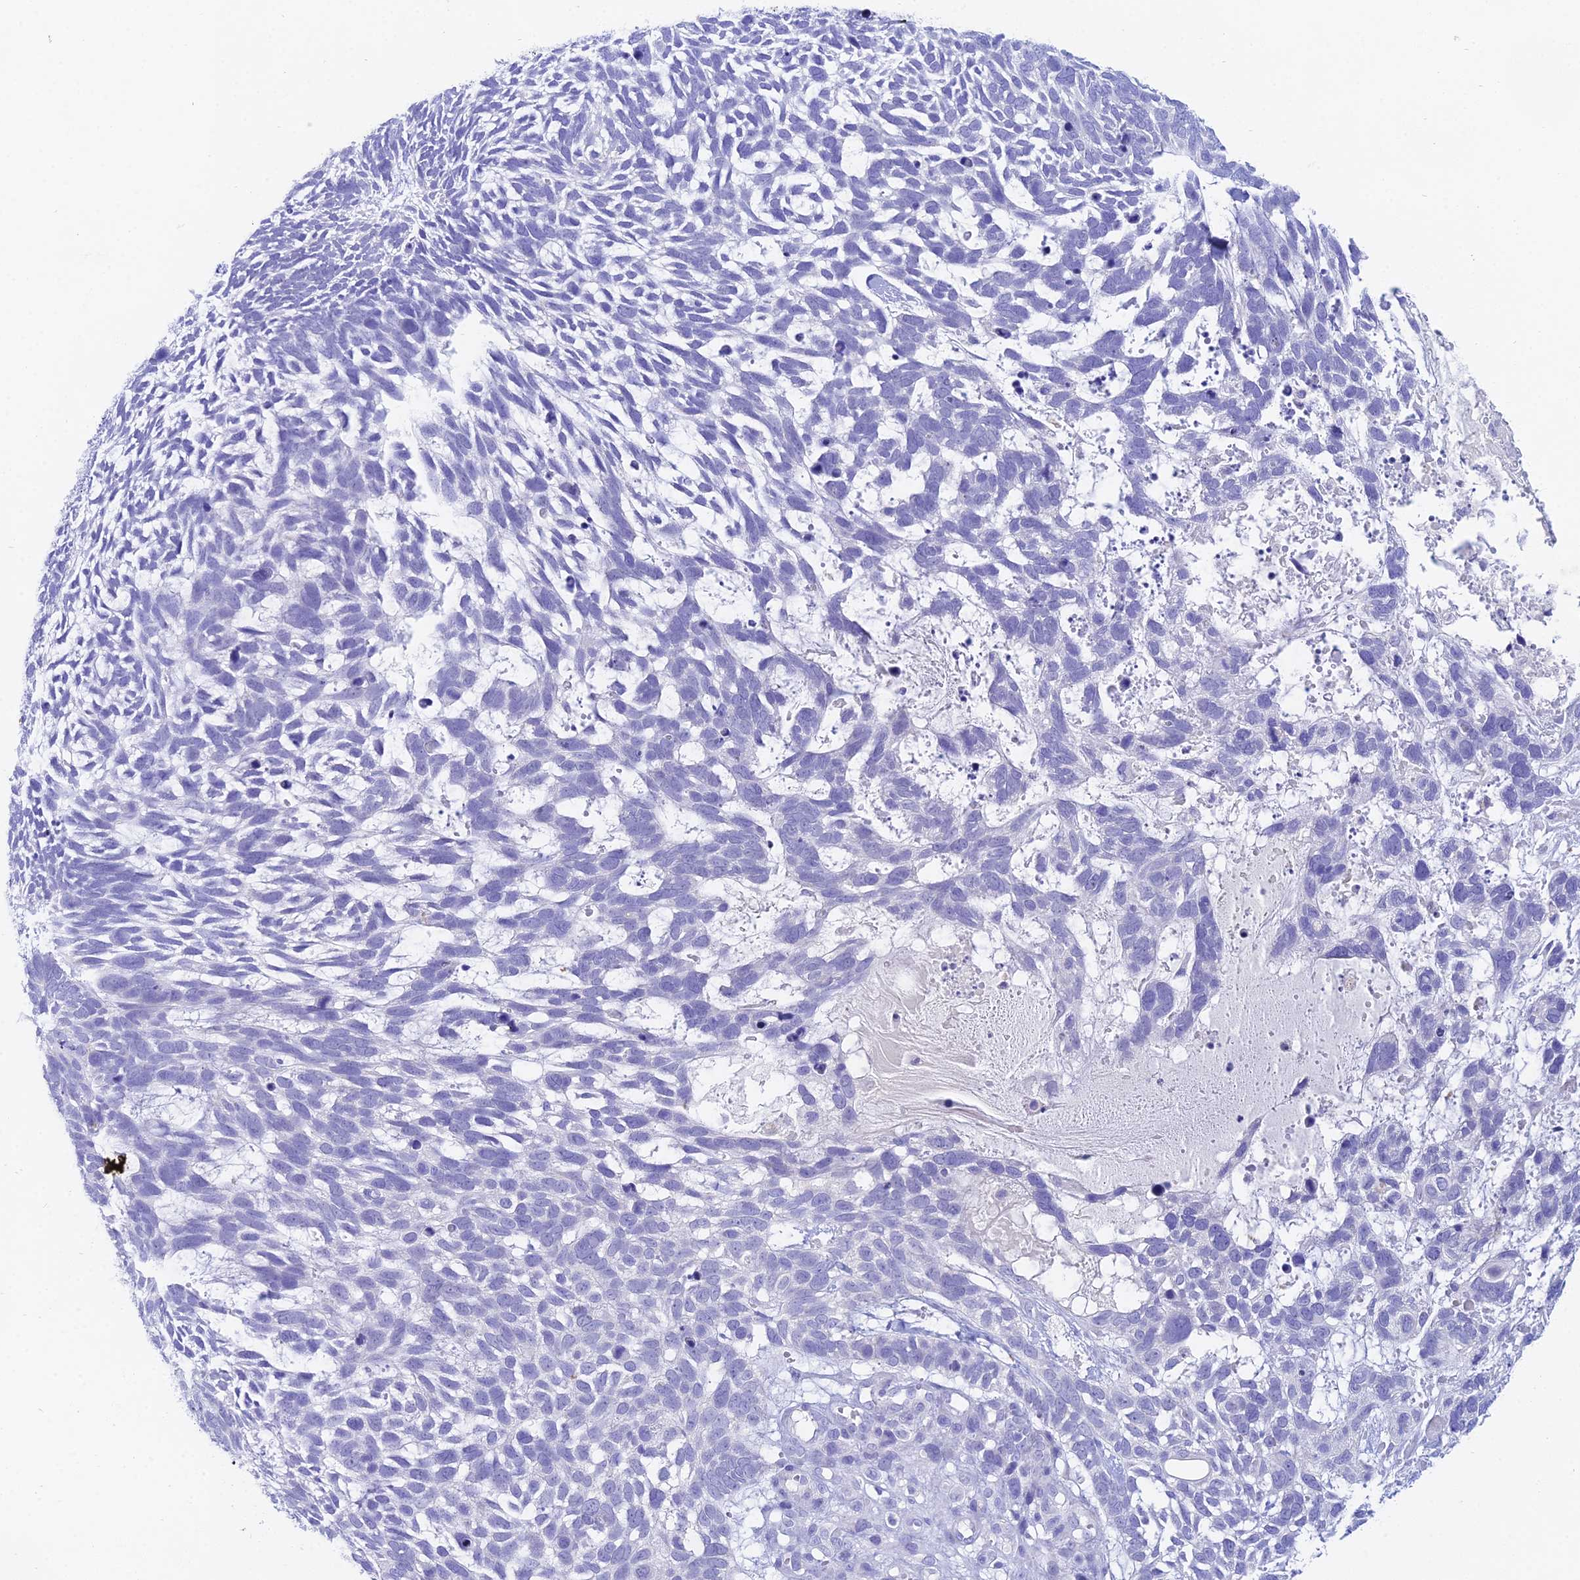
{"staining": {"intensity": "negative", "quantity": "none", "location": "none"}, "tissue": "skin cancer", "cell_type": "Tumor cells", "image_type": "cancer", "snomed": [{"axis": "morphology", "description": "Basal cell carcinoma"}, {"axis": "topography", "description": "Skin"}], "caption": "Tumor cells show no significant protein staining in basal cell carcinoma (skin). (DAB (3,3'-diaminobenzidine) IHC visualized using brightfield microscopy, high magnification).", "gene": "WDR43", "patient": {"sex": "male", "age": 88}}